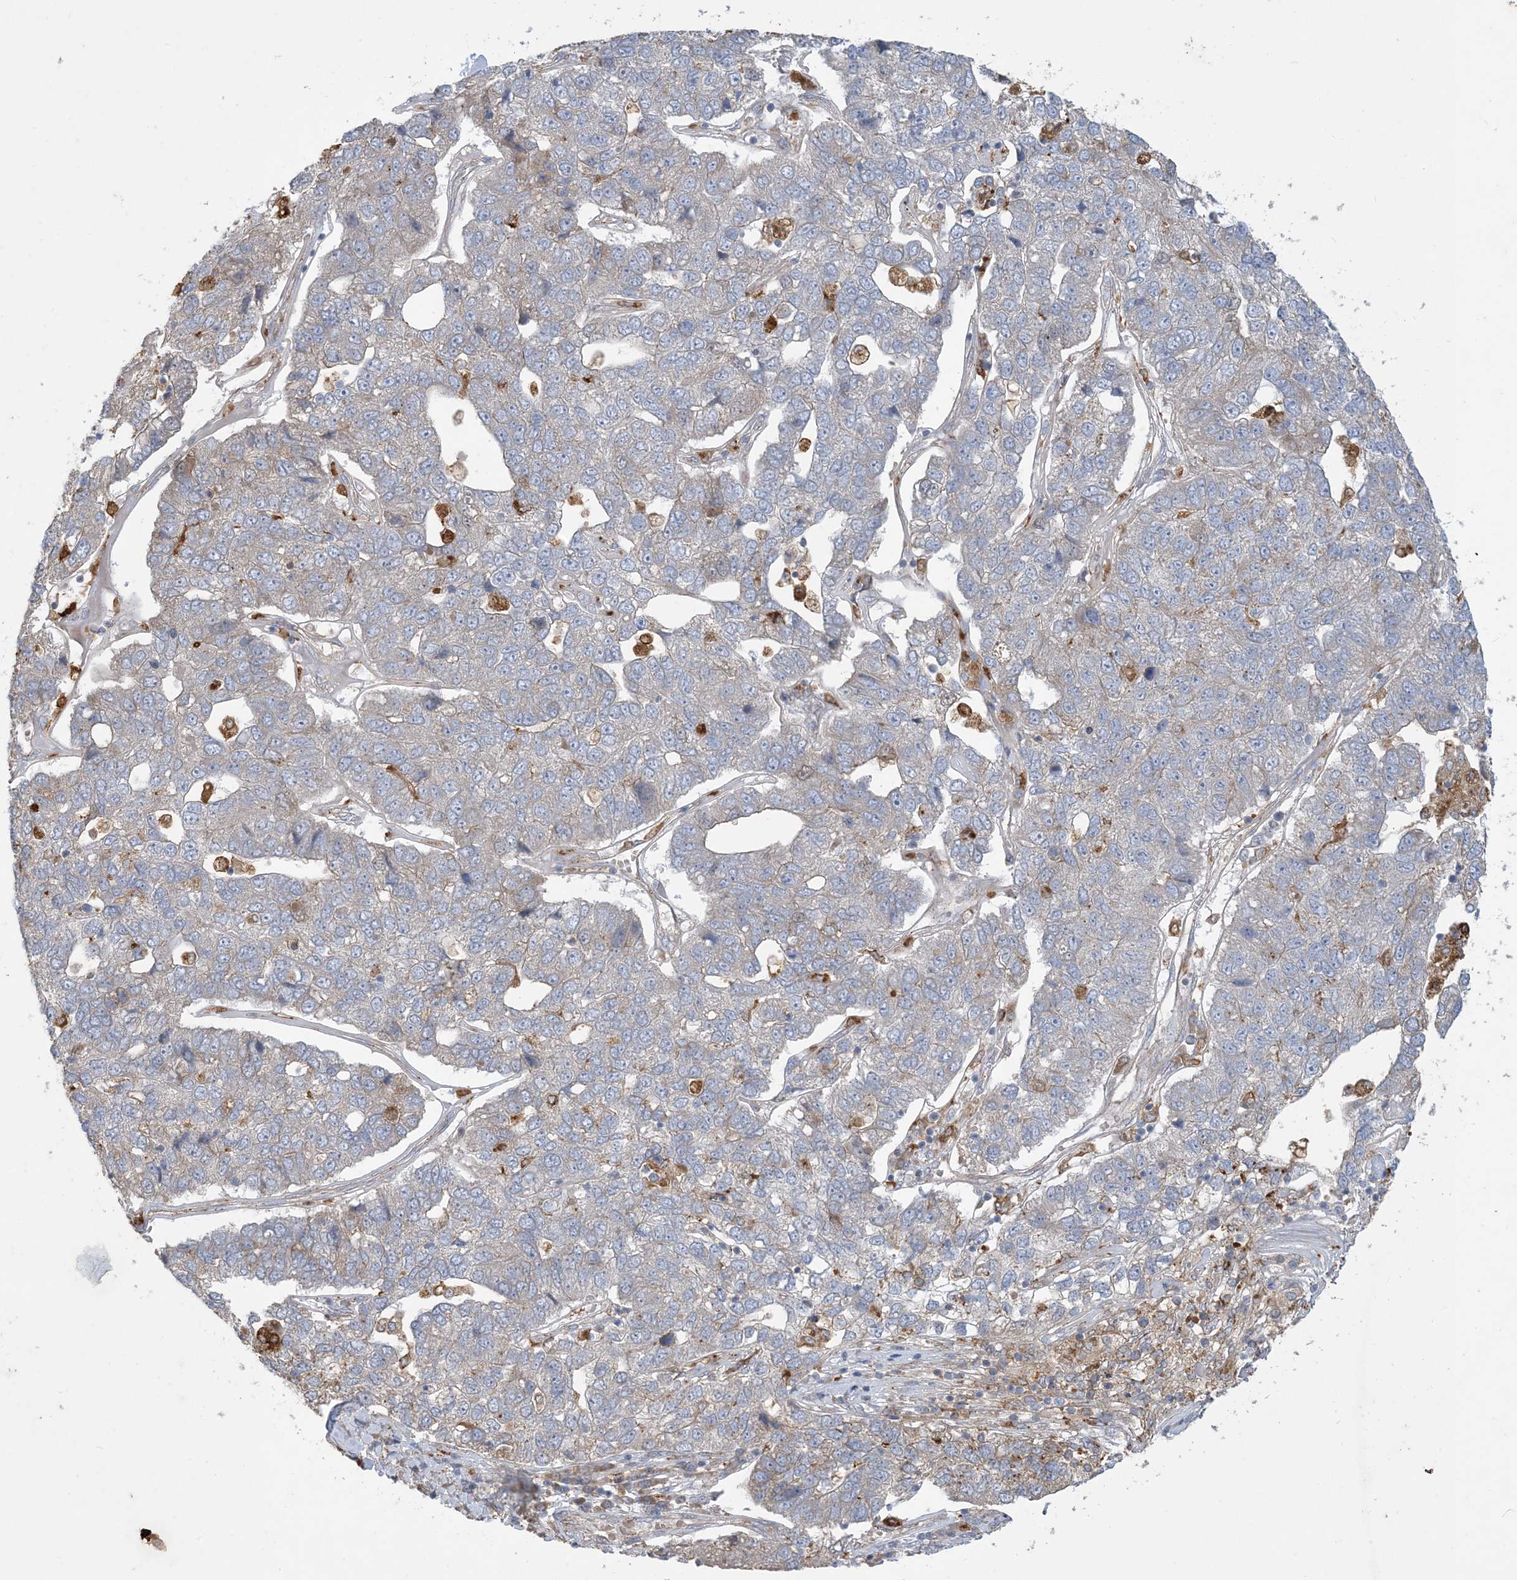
{"staining": {"intensity": "negative", "quantity": "none", "location": "none"}, "tissue": "pancreatic cancer", "cell_type": "Tumor cells", "image_type": "cancer", "snomed": [{"axis": "morphology", "description": "Adenocarcinoma, NOS"}, {"axis": "topography", "description": "Pancreas"}], "caption": "The micrograph reveals no staining of tumor cells in pancreatic cancer (adenocarcinoma).", "gene": "MRPS18A", "patient": {"sex": "female", "age": 61}}